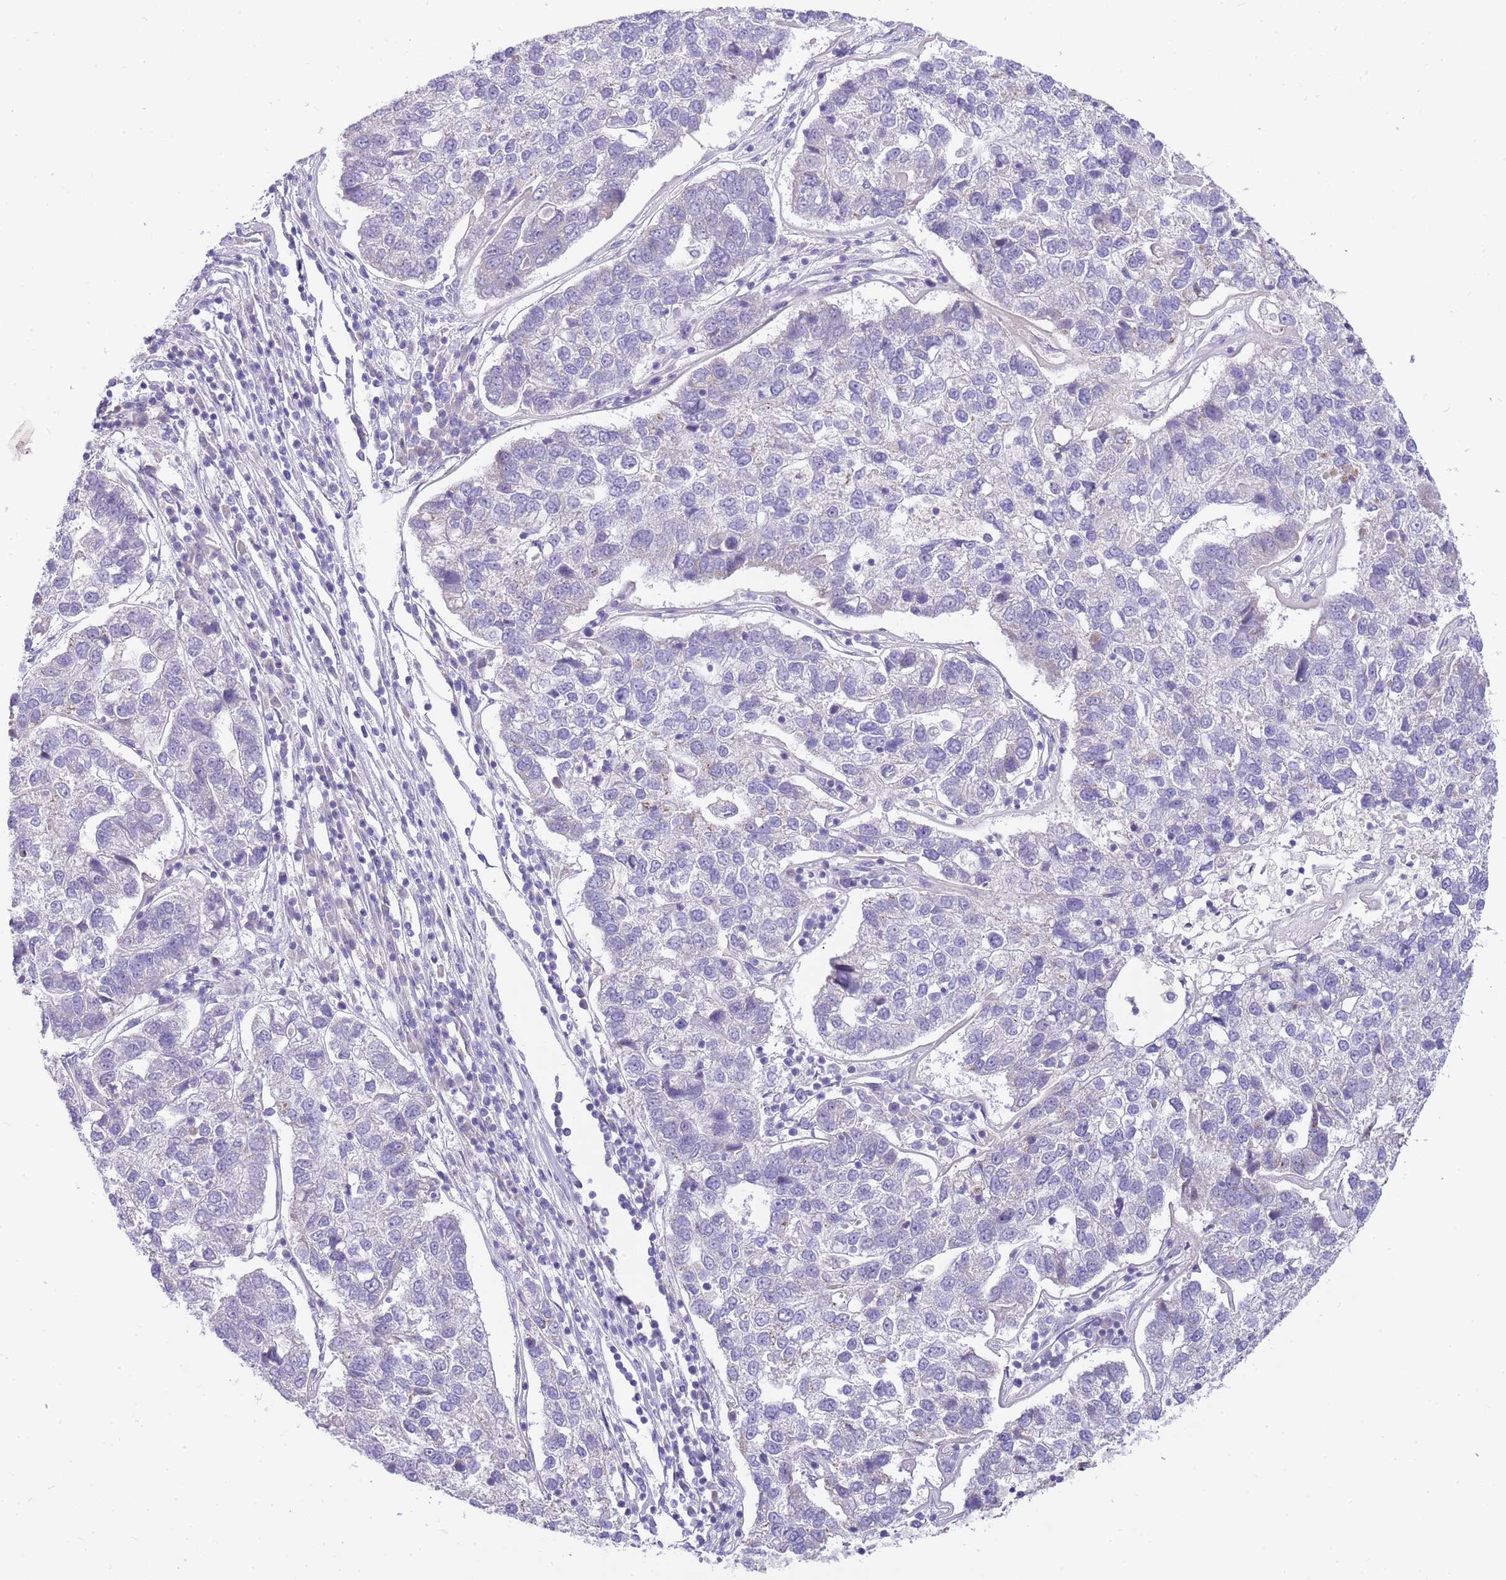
{"staining": {"intensity": "negative", "quantity": "none", "location": "none"}, "tissue": "pancreatic cancer", "cell_type": "Tumor cells", "image_type": "cancer", "snomed": [{"axis": "morphology", "description": "Adenocarcinoma, NOS"}, {"axis": "topography", "description": "Pancreas"}], "caption": "IHC micrograph of human pancreatic adenocarcinoma stained for a protein (brown), which reveals no staining in tumor cells.", "gene": "DNAJA3", "patient": {"sex": "female", "age": 61}}